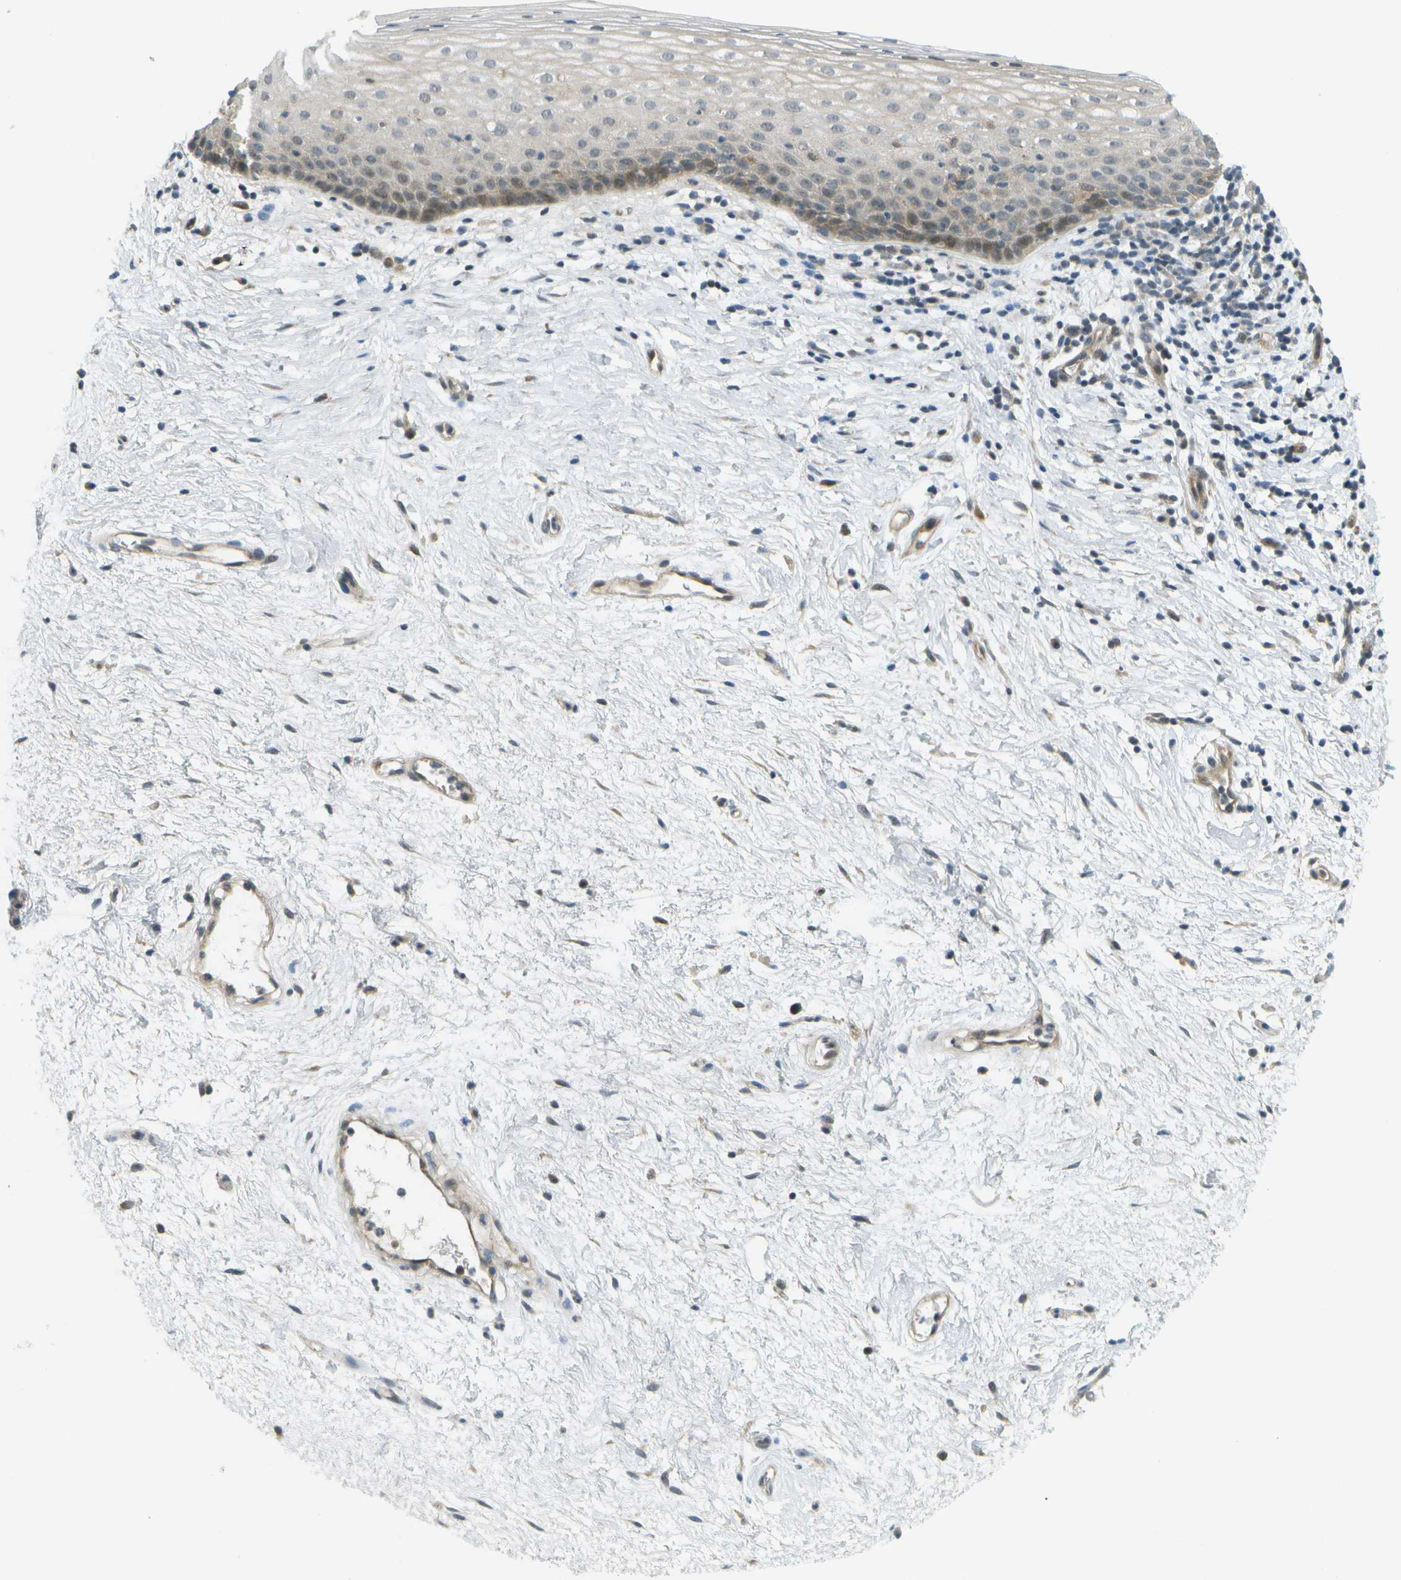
{"staining": {"intensity": "weak", "quantity": "25%-75%", "location": "cytoplasmic/membranous"}, "tissue": "vagina", "cell_type": "Squamous epithelial cells", "image_type": "normal", "snomed": [{"axis": "morphology", "description": "Normal tissue, NOS"}, {"axis": "topography", "description": "Vagina"}], "caption": "This histopathology image exhibits normal vagina stained with immunohistochemistry to label a protein in brown. The cytoplasmic/membranous of squamous epithelial cells show weak positivity for the protein. Nuclei are counter-stained blue.", "gene": "WNK2", "patient": {"sex": "female", "age": 44}}